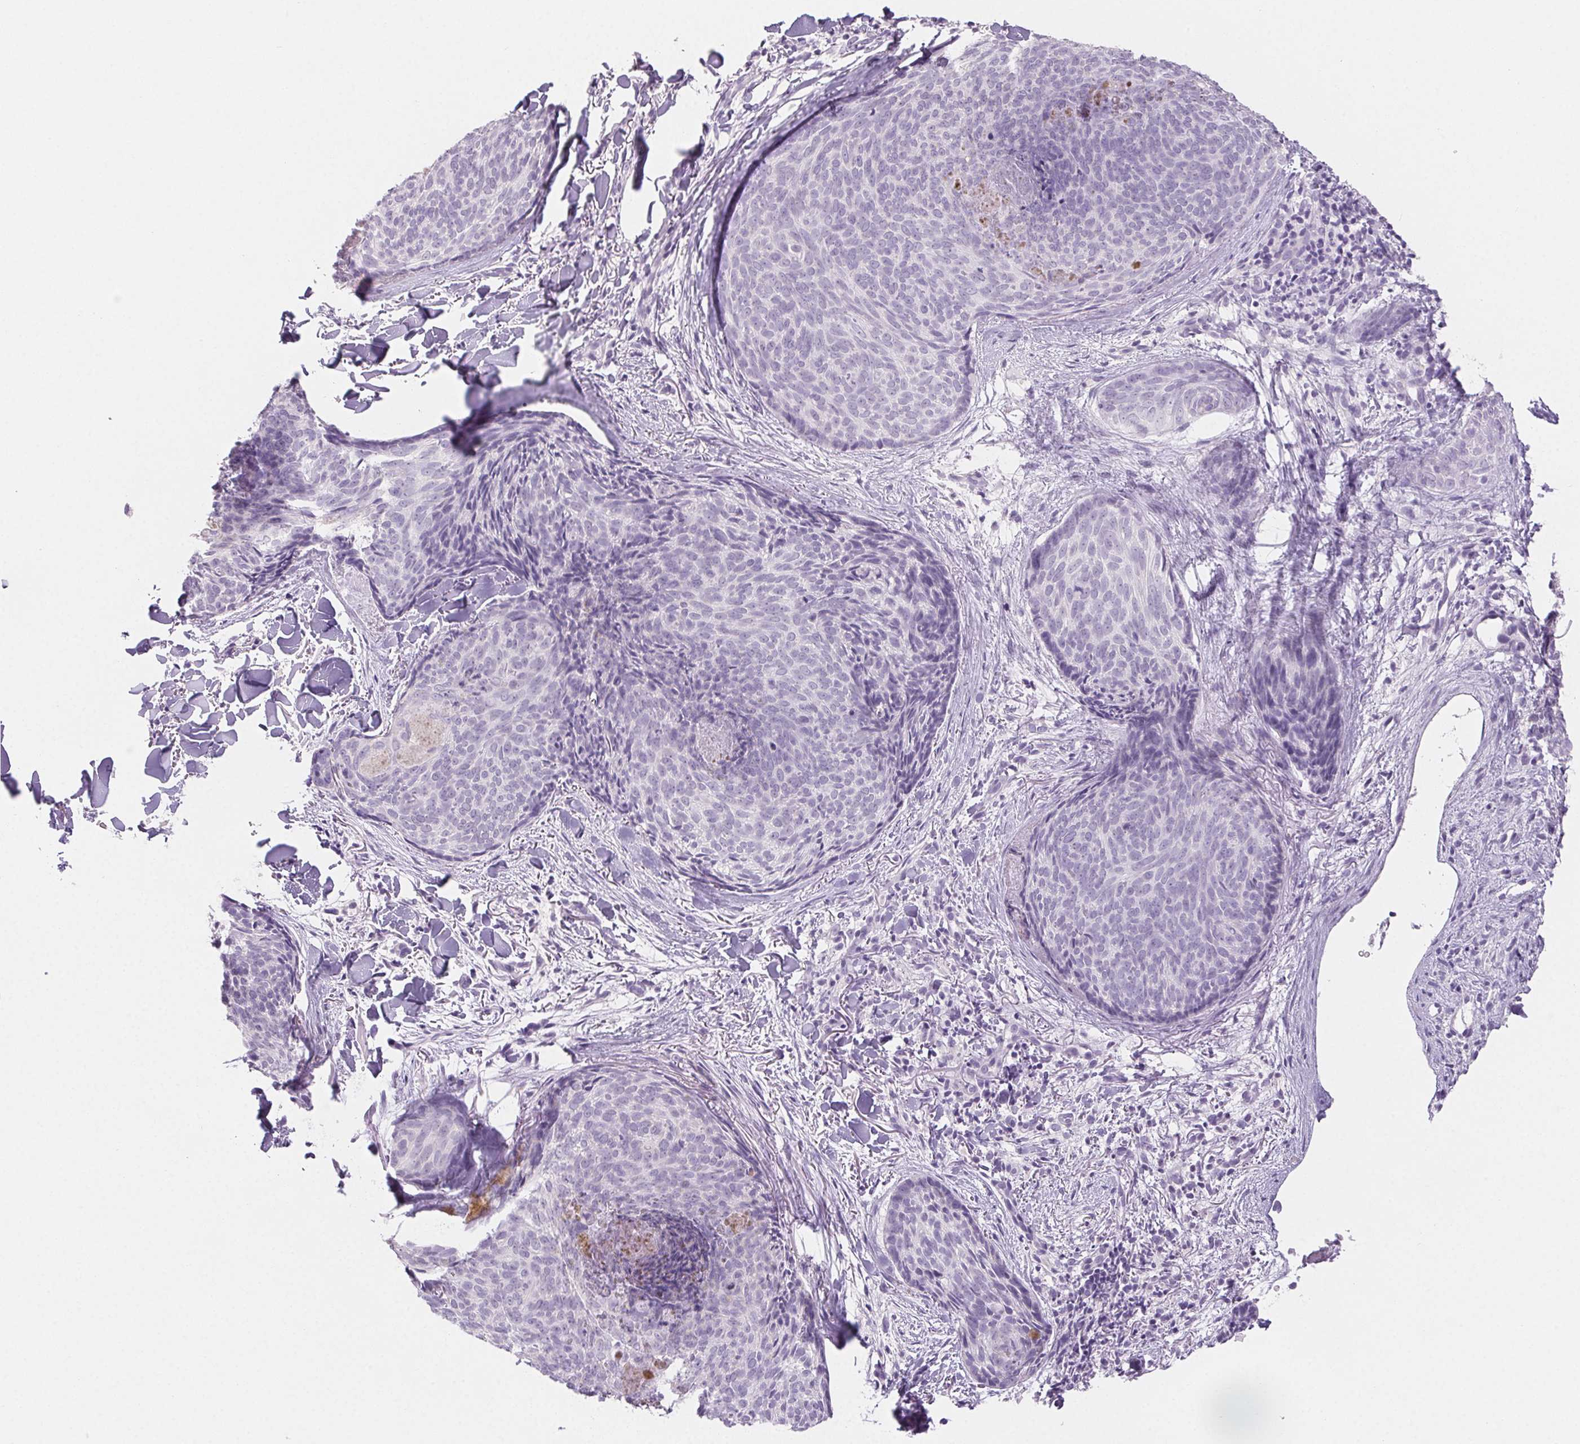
{"staining": {"intensity": "negative", "quantity": "none", "location": "none"}, "tissue": "skin cancer", "cell_type": "Tumor cells", "image_type": "cancer", "snomed": [{"axis": "morphology", "description": "Basal cell carcinoma"}, {"axis": "topography", "description": "Skin"}], "caption": "Skin cancer stained for a protein using immunohistochemistry exhibits no expression tumor cells.", "gene": "PI3", "patient": {"sex": "female", "age": 82}}